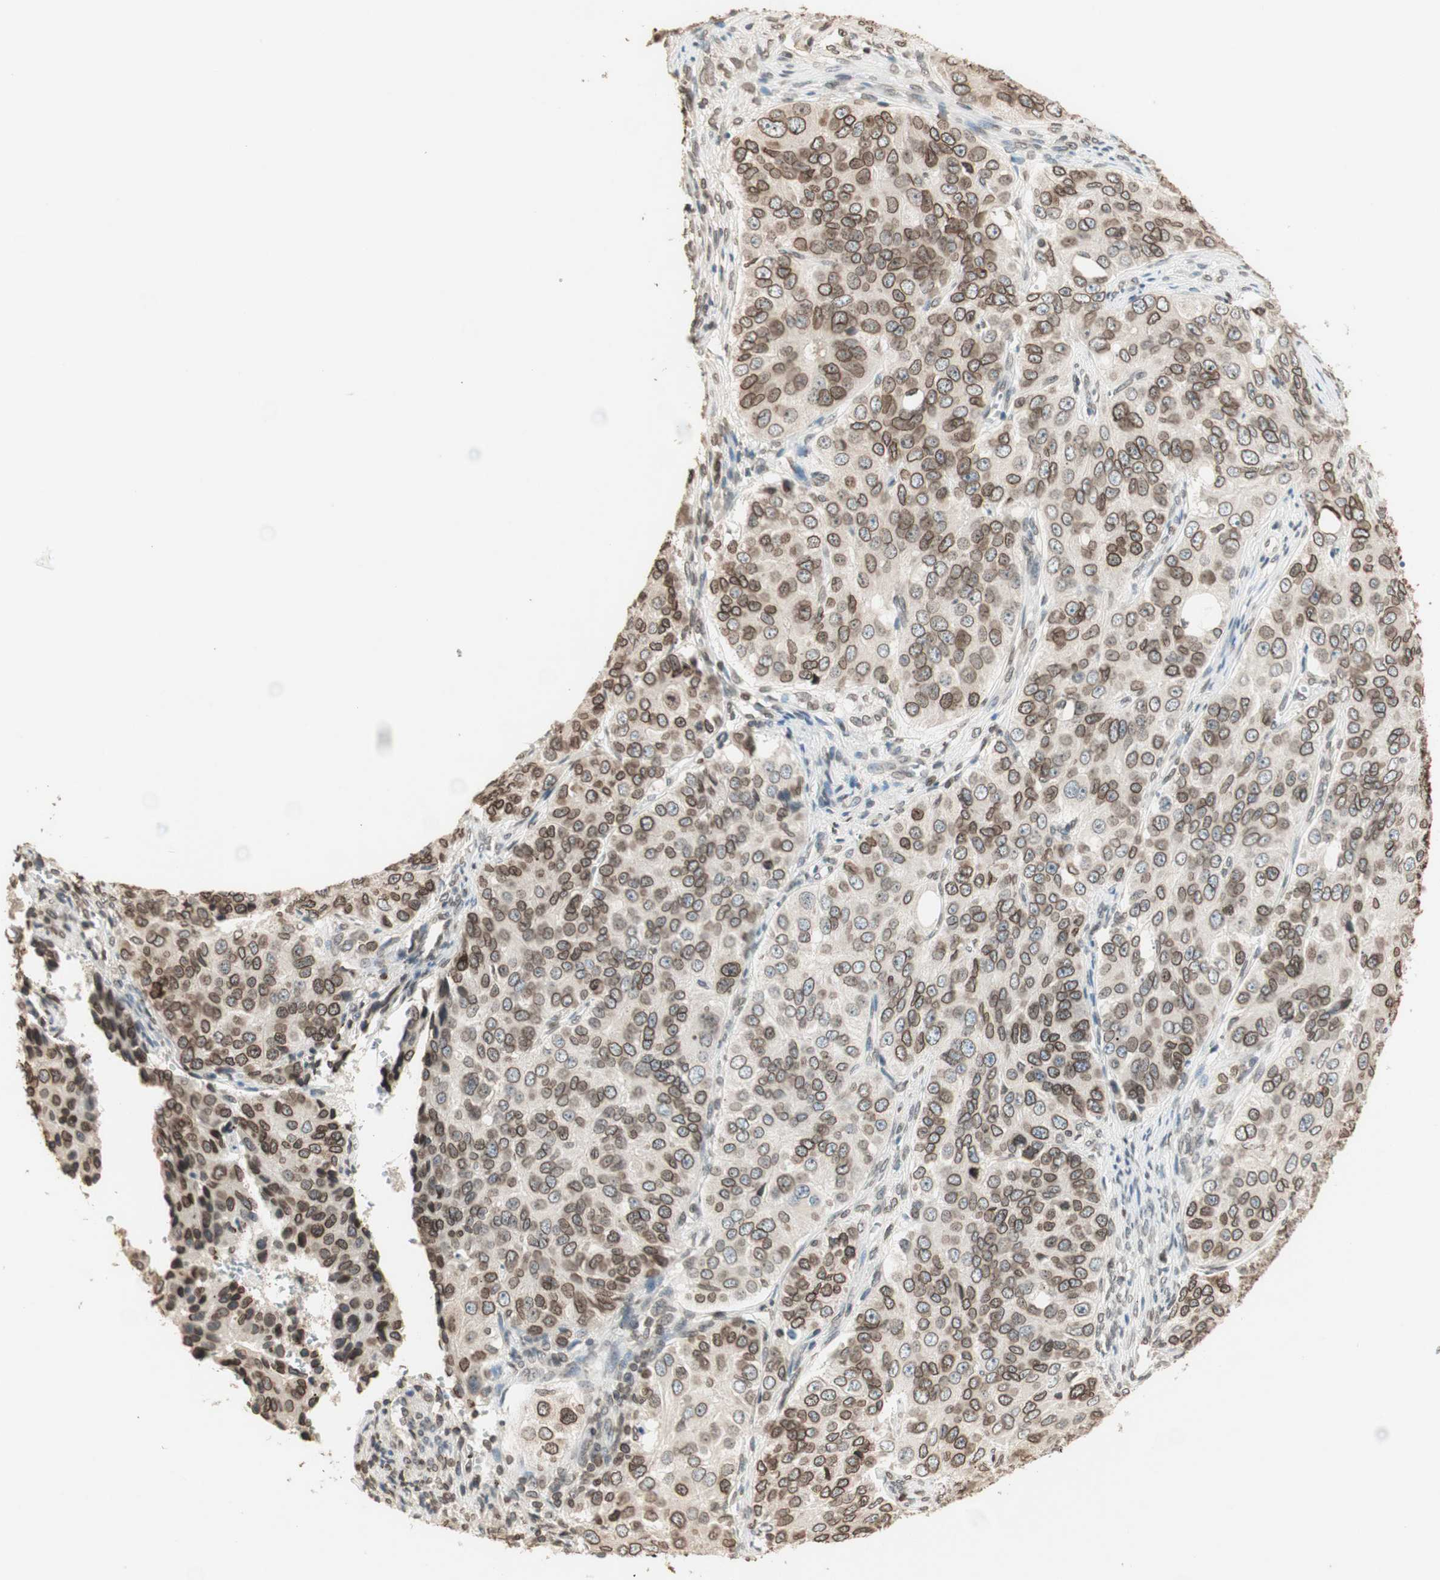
{"staining": {"intensity": "moderate", "quantity": ">75%", "location": "cytoplasmic/membranous,nuclear"}, "tissue": "ovarian cancer", "cell_type": "Tumor cells", "image_type": "cancer", "snomed": [{"axis": "morphology", "description": "Carcinoma, endometroid"}, {"axis": "topography", "description": "Ovary"}], "caption": "Human endometroid carcinoma (ovarian) stained with a protein marker shows moderate staining in tumor cells.", "gene": "TMPO", "patient": {"sex": "female", "age": 51}}